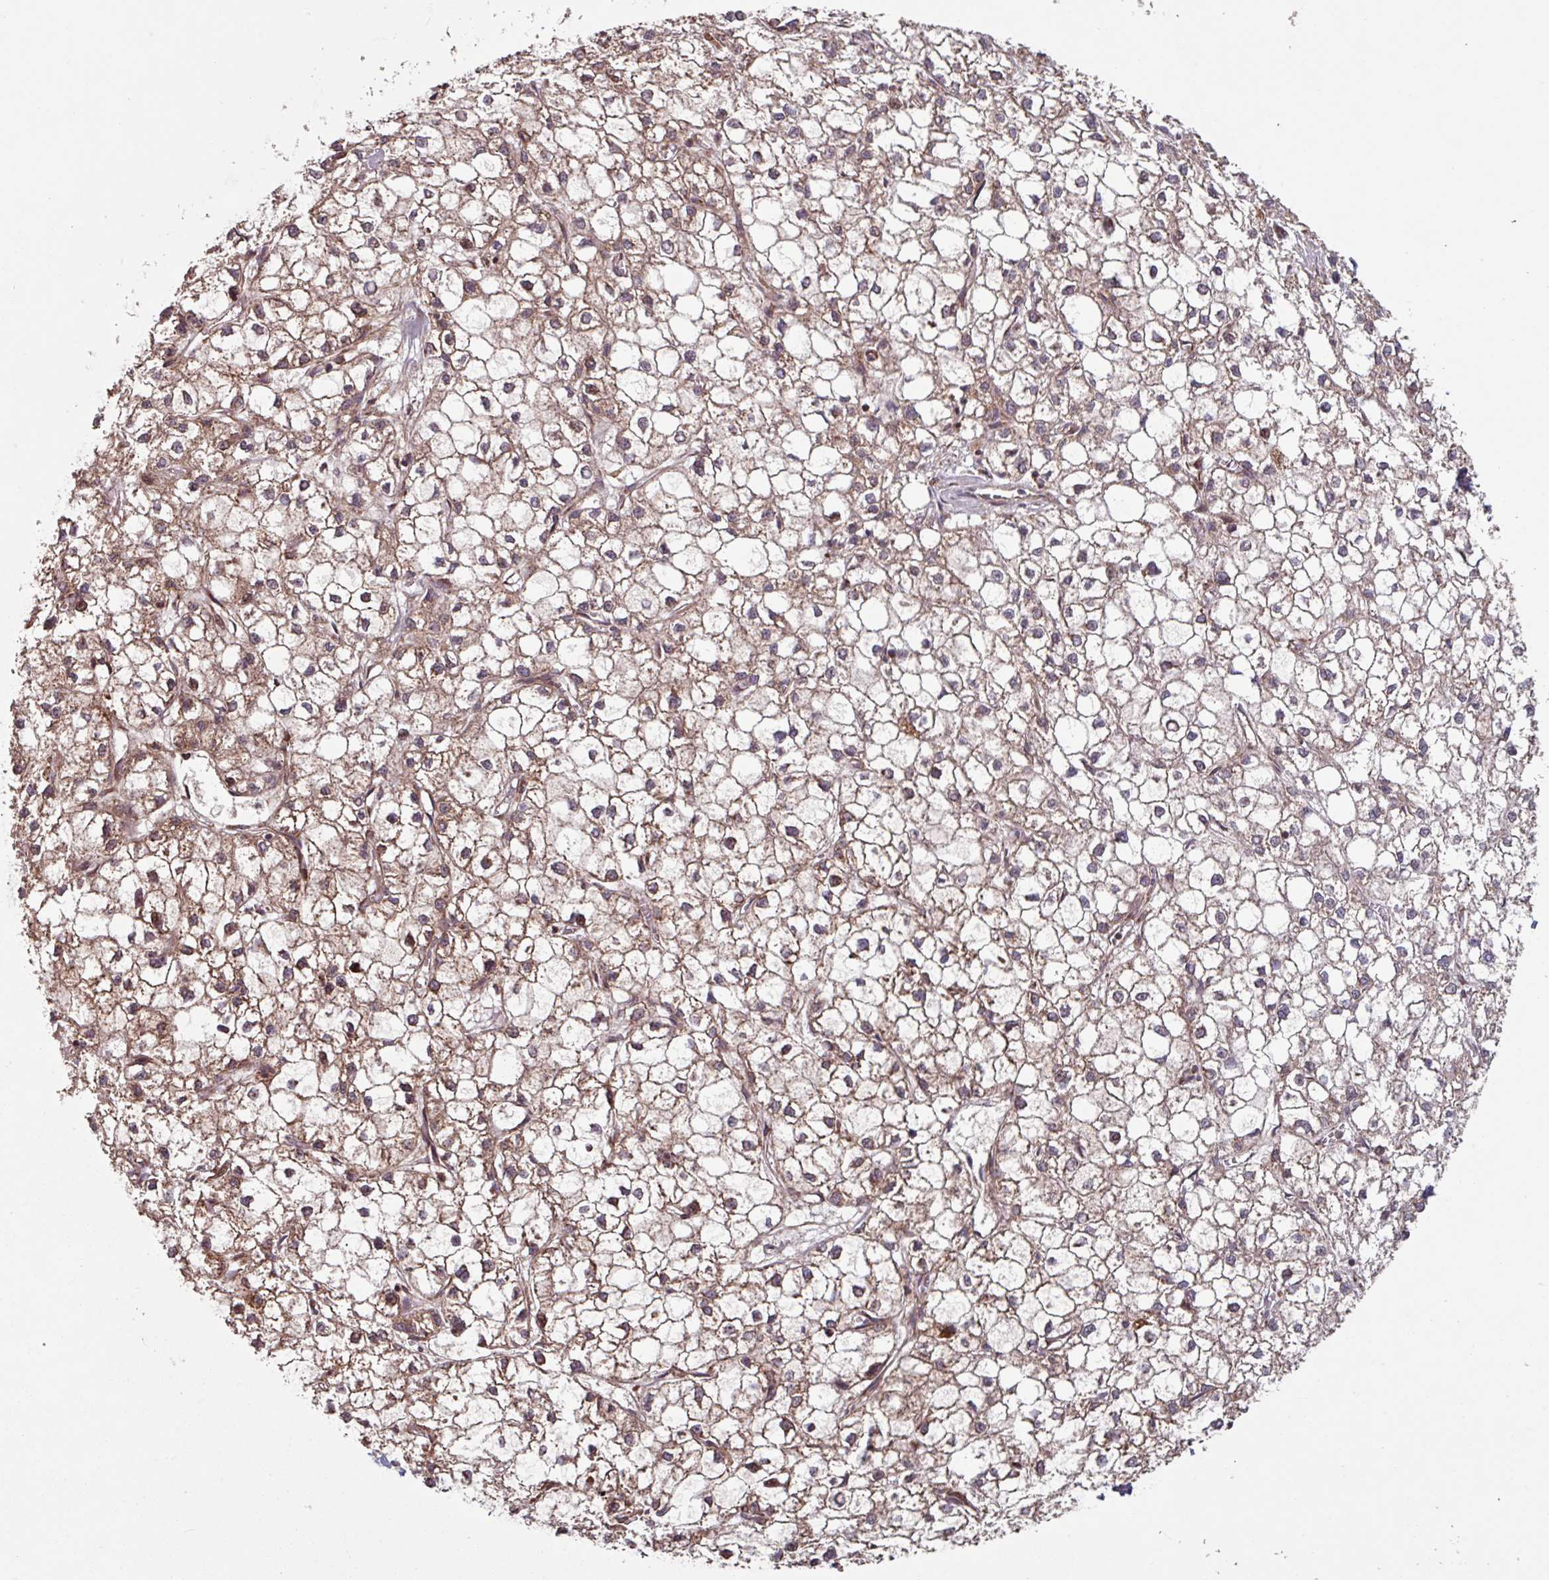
{"staining": {"intensity": "moderate", "quantity": ">75%", "location": "cytoplasmic/membranous"}, "tissue": "liver cancer", "cell_type": "Tumor cells", "image_type": "cancer", "snomed": [{"axis": "morphology", "description": "Carcinoma, Hepatocellular, NOS"}, {"axis": "topography", "description": "Liver"}], "caption": "Tumor cells exhibit medium levels of moderate cytoplasmic/membranous expression in about >75% of cells in liver cancer (hepatocellular carcinoma).", "gene": "COX7C", "patient": {"sex": "female", "age": 43}}